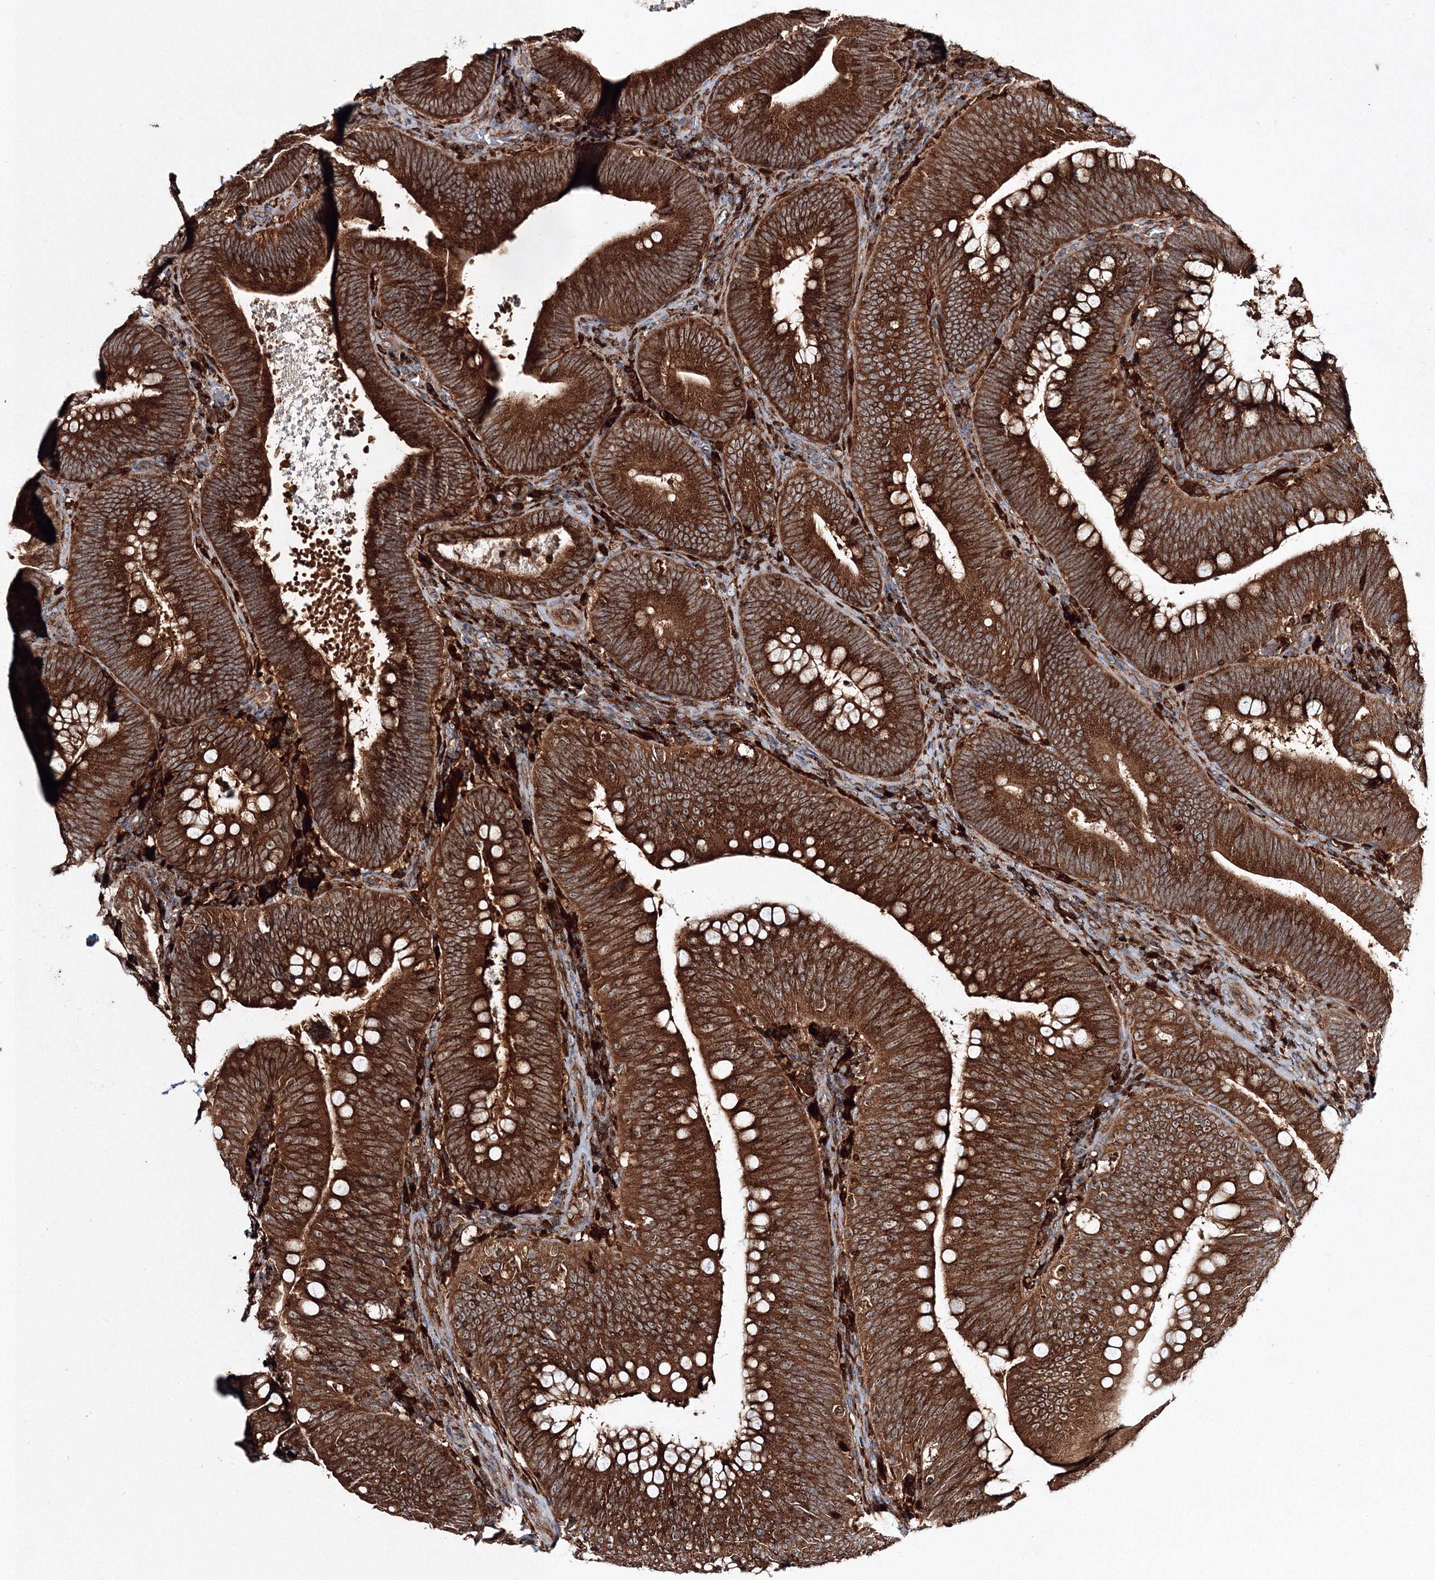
{"staining": {"intensity": "strong", "quantity": ">75%", "location": "cytoplasmic/membranous"}, "tissue": "colorectal cancer", "cell_type": "Tumor cells", "image_type": "cancer", "snomed": [{"axis": "morphology", "description": "Normal tissue, NOS"}, {"axis": "topography", "description": "Colon"}], "caption": "Colorectal cancer stained with a protein marker demonstrates strong staining in tumor cells.", "gene": "ARCN1", "patient": {"sex": "female", "age": 82}}